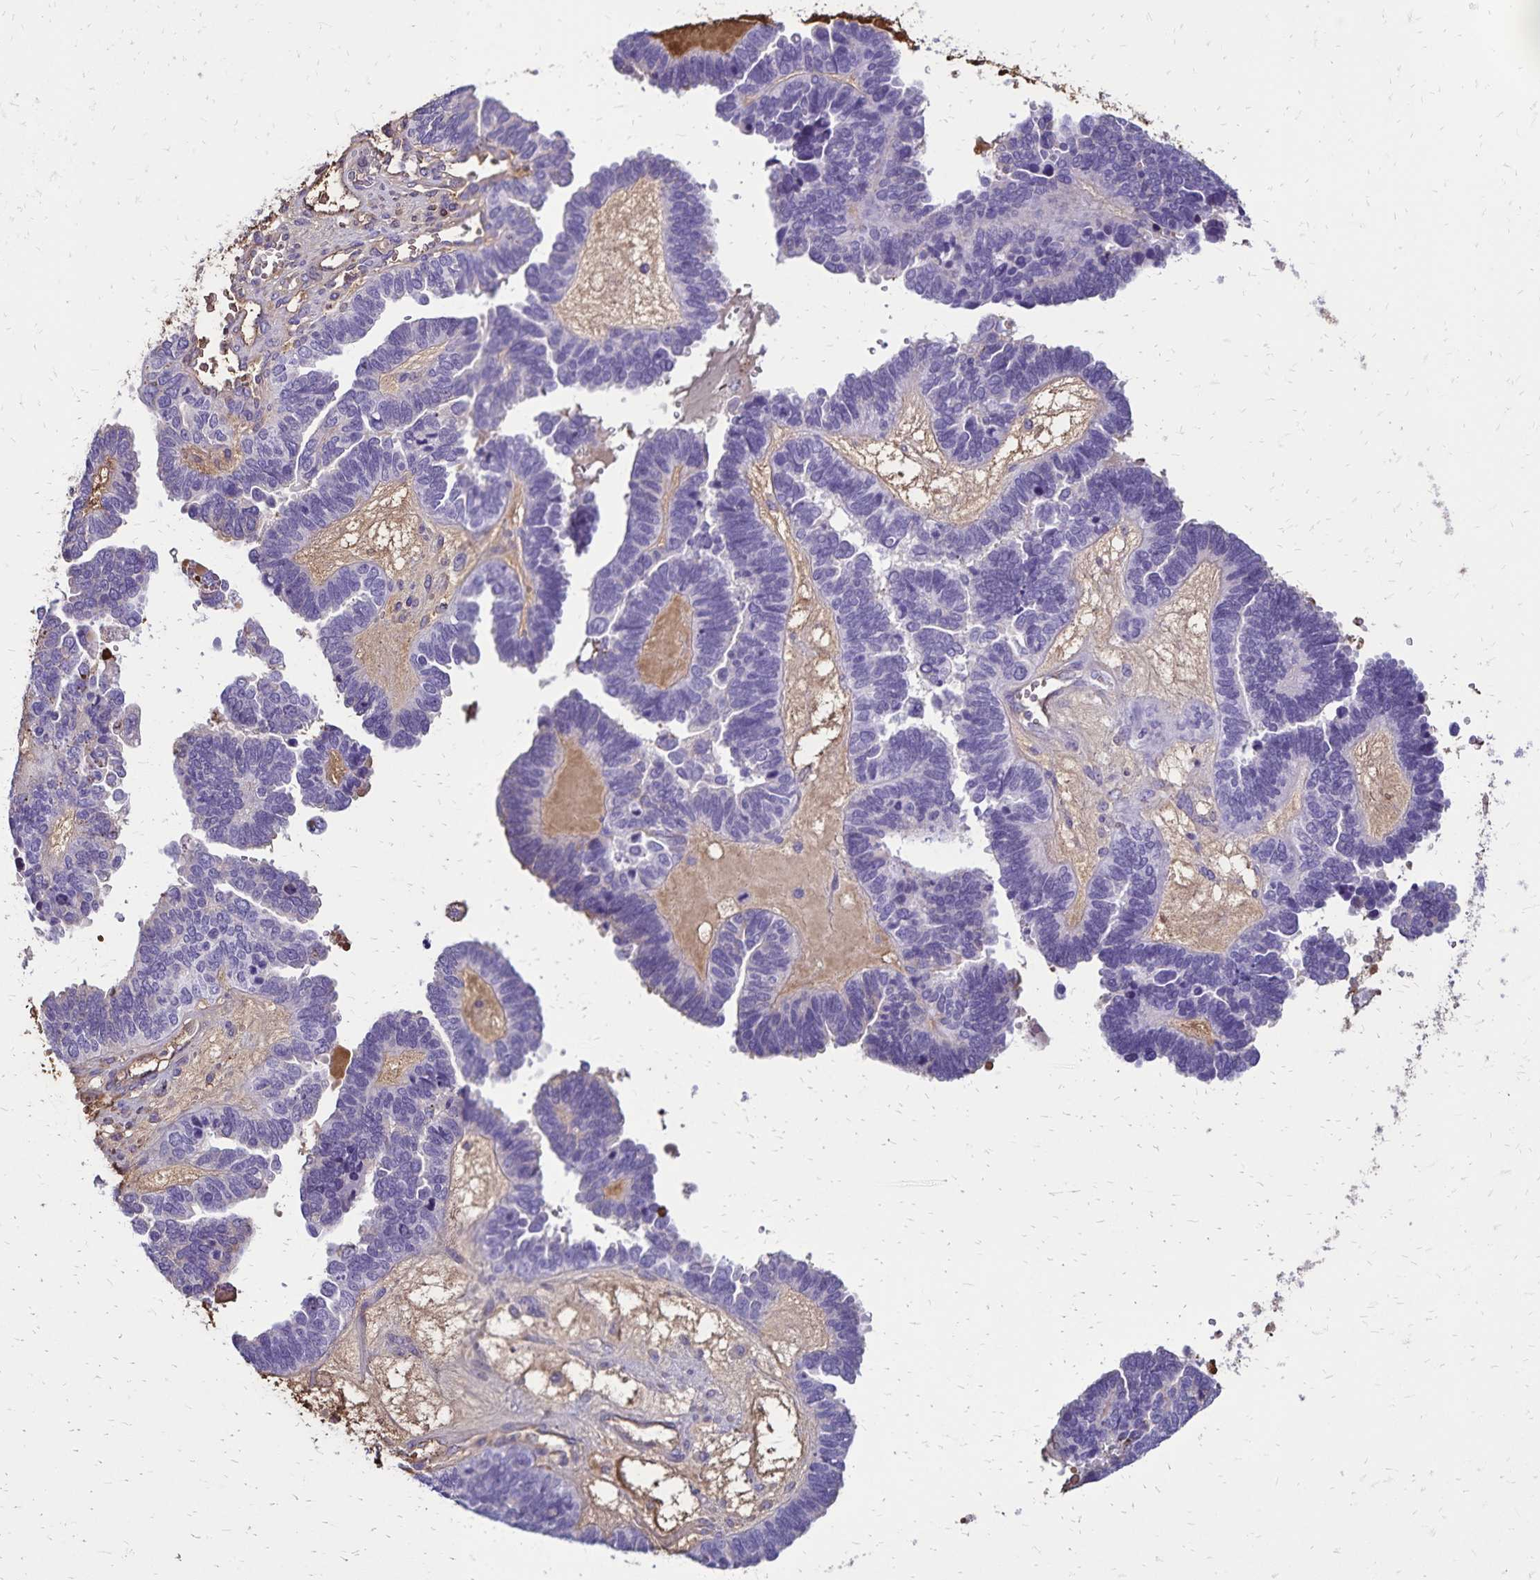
{"staining": {"intensity": "negative", "quantity": "none", "location": "none"}, "tissue": "ovarian cancer", "cell_type": "Tumor cells", "image_type": "cancer", "snomed": [{"axis": "morphology", "description": "Cystadenocarcinoma, serous, NOS"}, {"axis": "topography", "description": "Ovary"}], "caption": "Ovarian serous cystadenocarcinoma was stained to show a protein in brown. There is no significant positivity in tumor cells.", "gene": "CD27", "patient": {"sex": "female", "age": 51}}